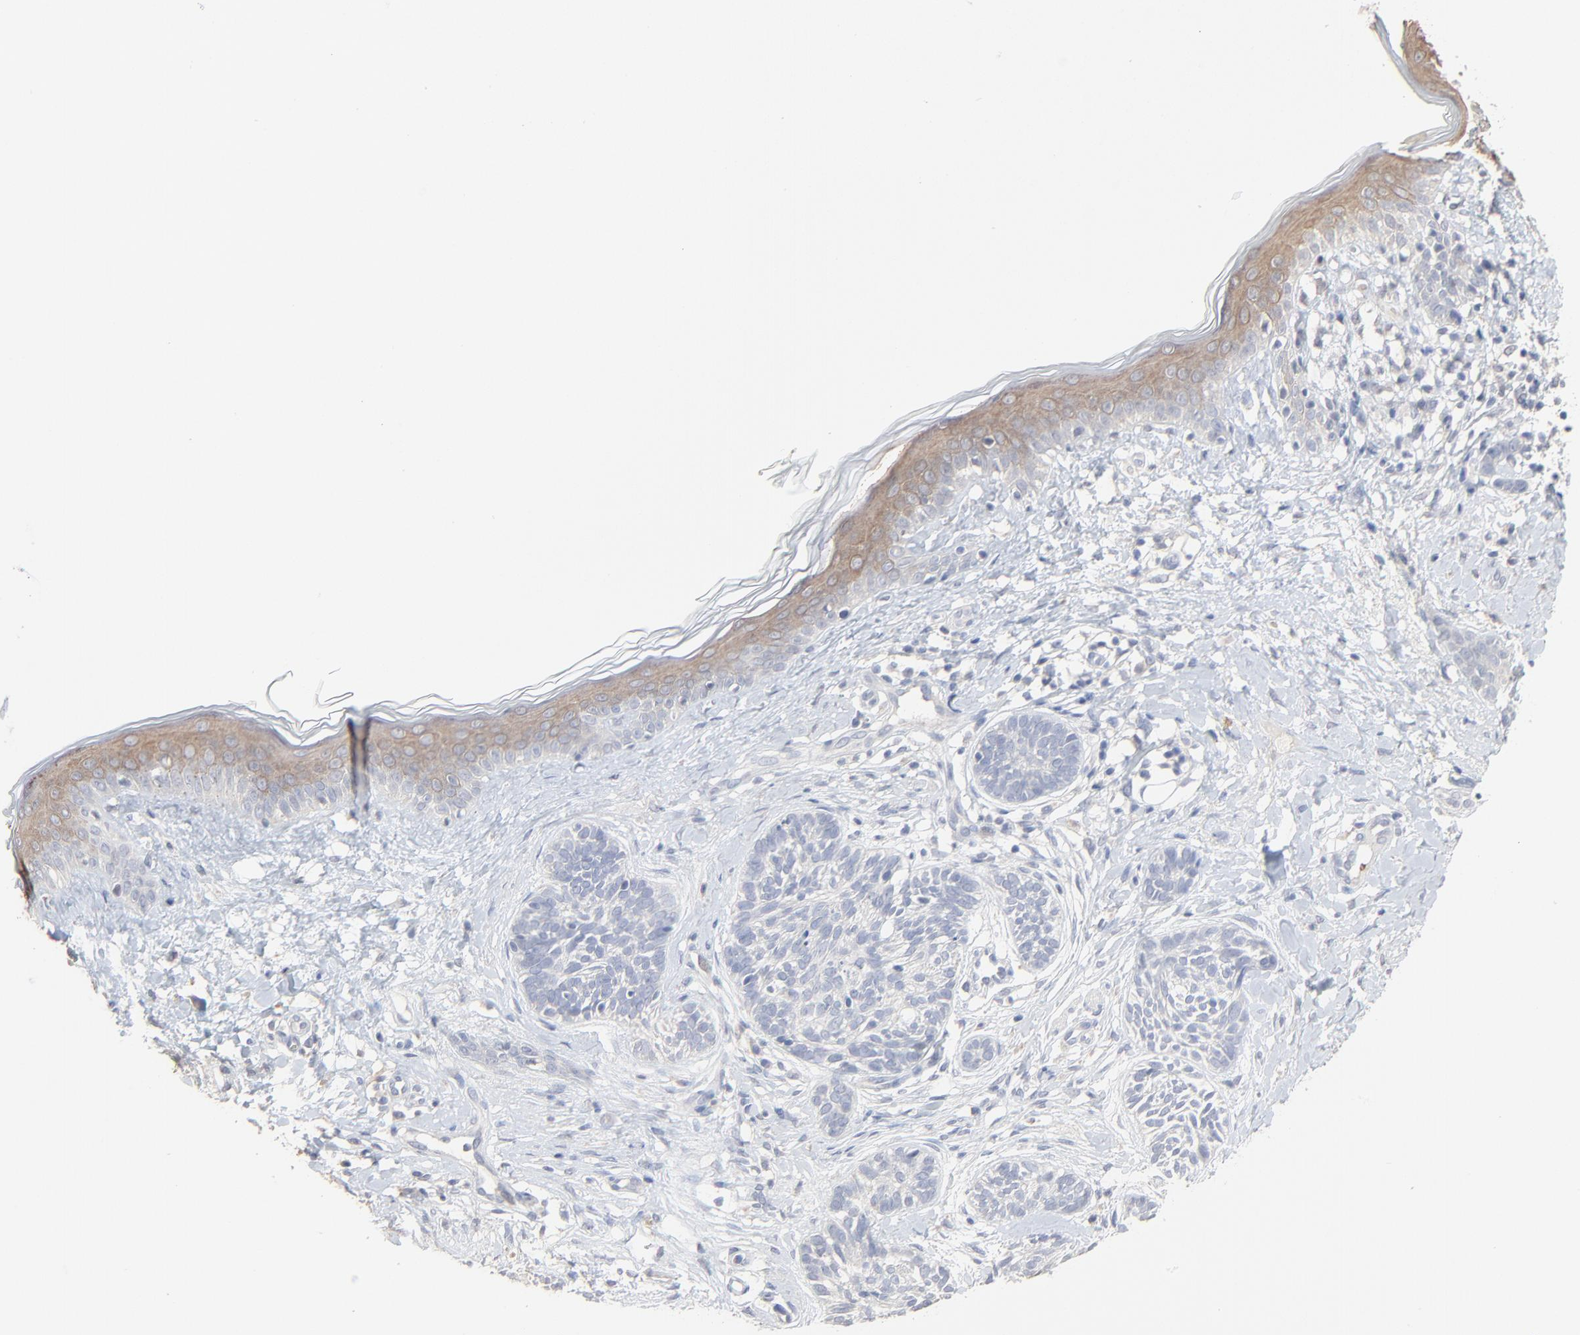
{"staining": {"intensity": "negative", "quantity": "none", "location": "none"}, "tissue": "skin cancer", "cell_type": "Tumor cells", "image_type": "cancer", "snomed": [{"axis": "morphology", "description": "Normal tissue, NOS"}, {"axis": "morphology", "description": "Basal cell carcinoma"}, {"axis": "topography", "description": "Skin"}], "caption": "This micrograph is of skin cancer stained with immunohistochemistry (IHC) to label a protein in brown with the nuclei are counter-stained blue. There is no staining in tumor cells.", "gene": "FANCB", "patient": {"sex": "male", "age": 63}}